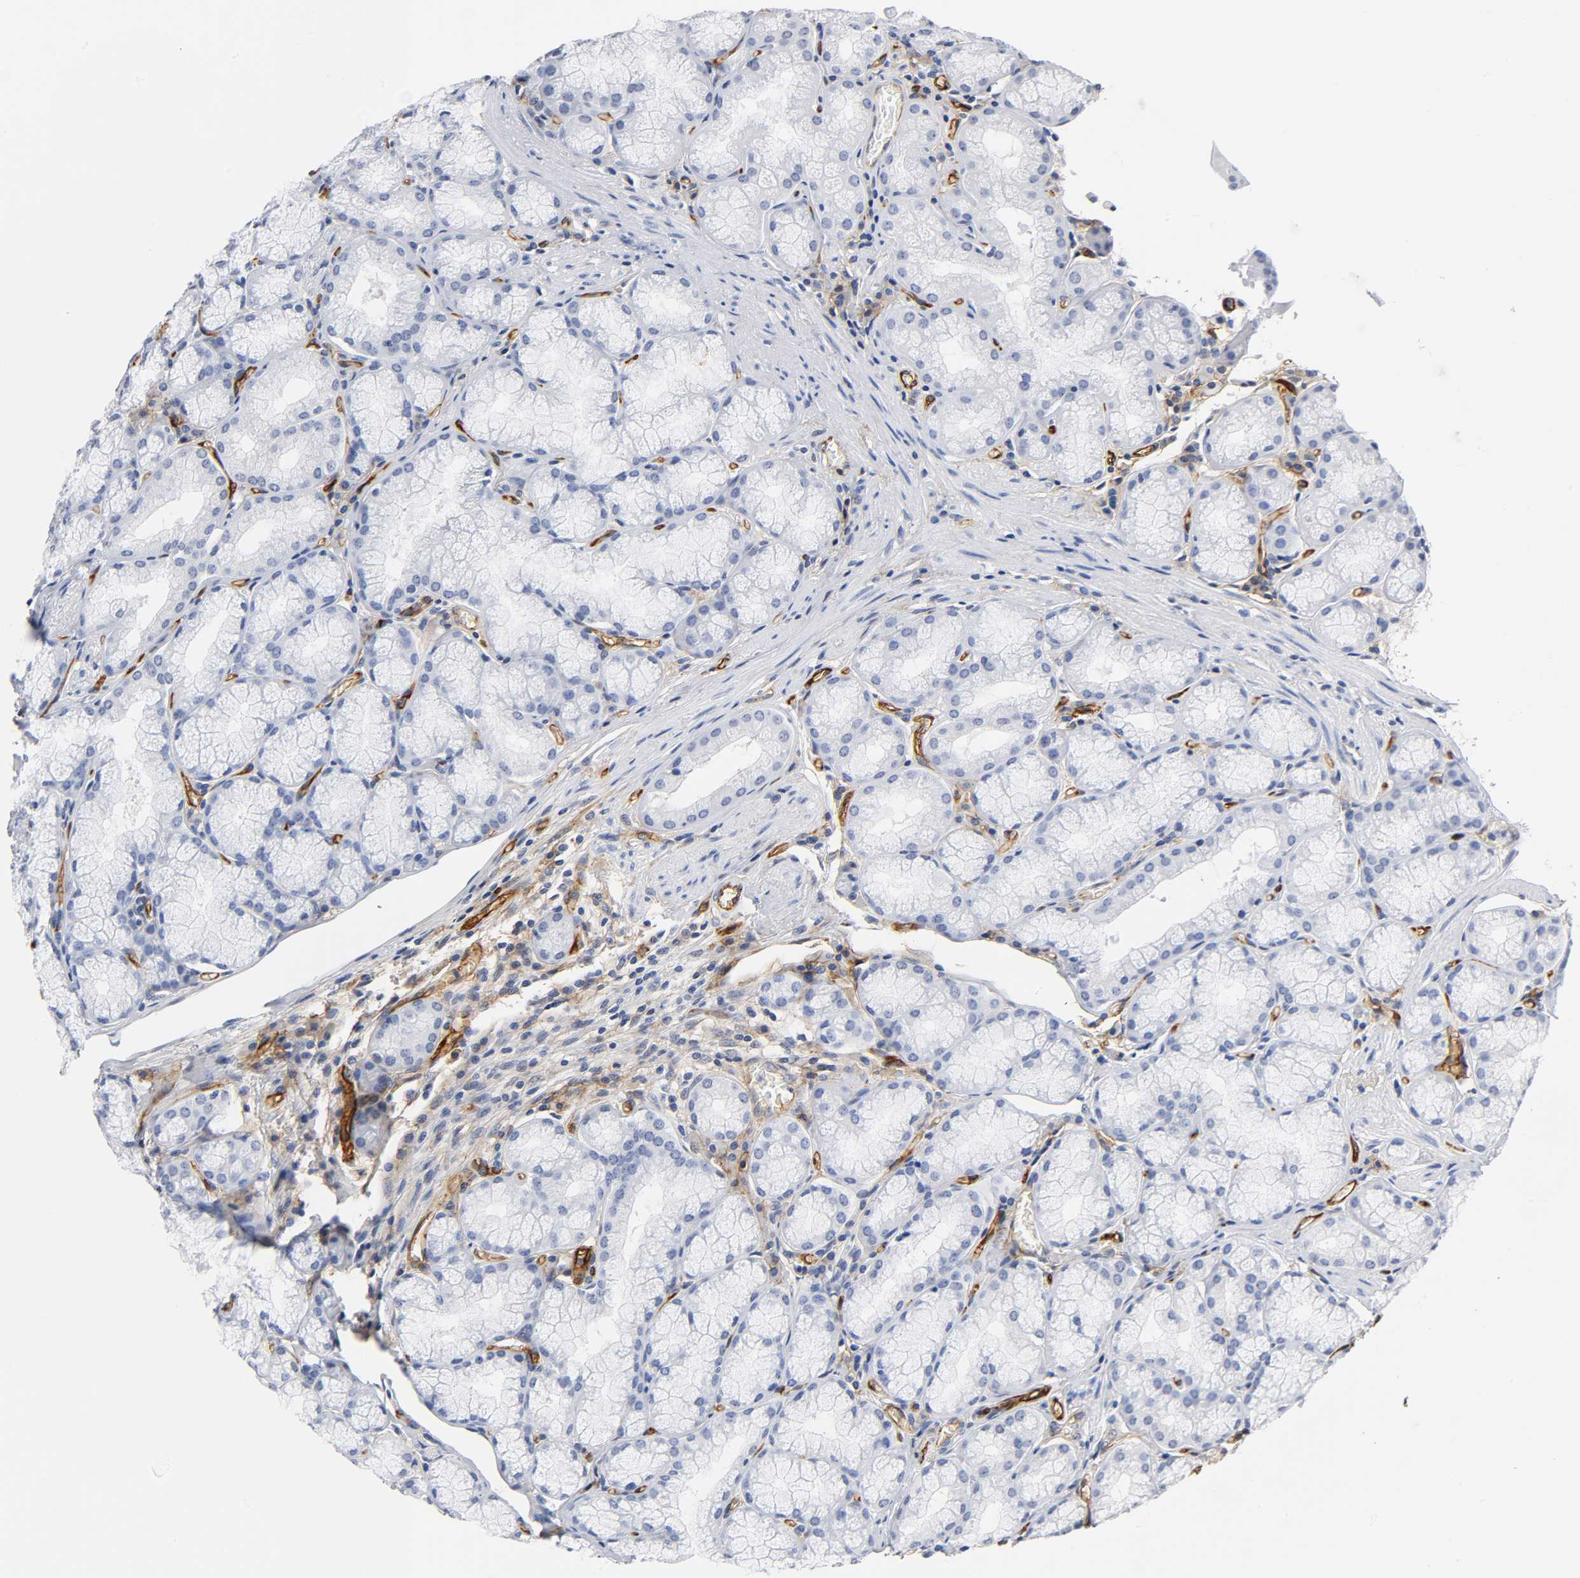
{"staining": {"intensity": "negative", "quantity": "none", "location": "none"}, "tissue": "stomach", "cell_type": "Glandular cells", "image_type": "normal", "snomed": [{"axis": "morphology", "description": "Normal tissue, NOS"}, {"axis": "topography", "description": "Stomach, lower"}], "caption": "Immunohistochemistry image of normal stomach: human stomach stained with DAB shows no significant protein expression in glandular cells.", "gene": "ICAM1", "patient": {"sex": "male", "age": 56}}